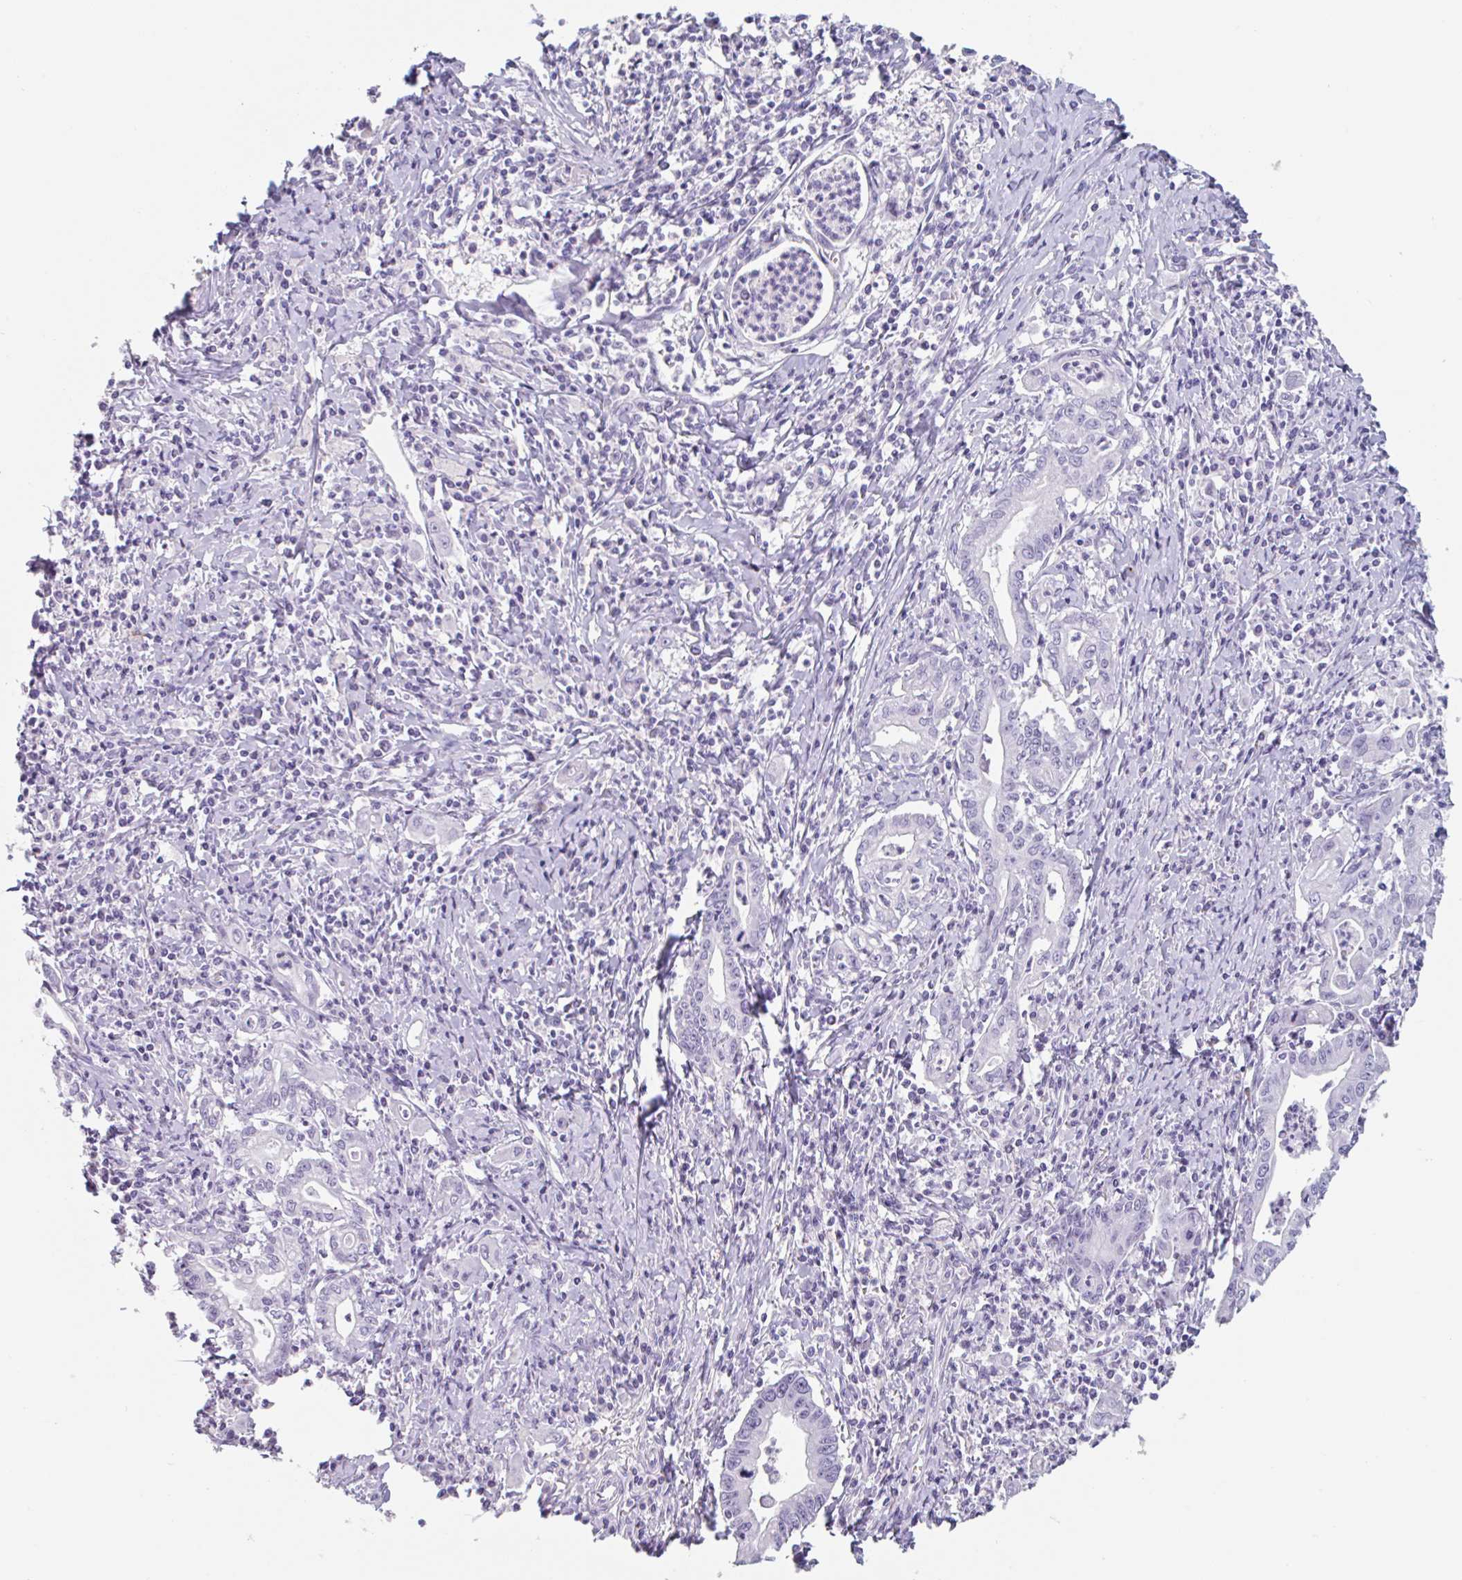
{"staining": {"intensity": "negative", "quantity": "none", "location": "none"}, "tissue": "stomach cancer", "cell_type": "Tumor cells", "image_type": "cancer", "snomed": [{"axis": "morphology", "description": "Adenocarcinoma, NOS"}, {"axis": "topography", "description": "Stomach, upper"}], "caption": "A high-resolution photomicrograph shows IHC staining of stomach adenocarcinoma, which displays no significant expression in tumor cells.", "gene": "EMC4", "patient": {"sex": "female", "age": 79}}